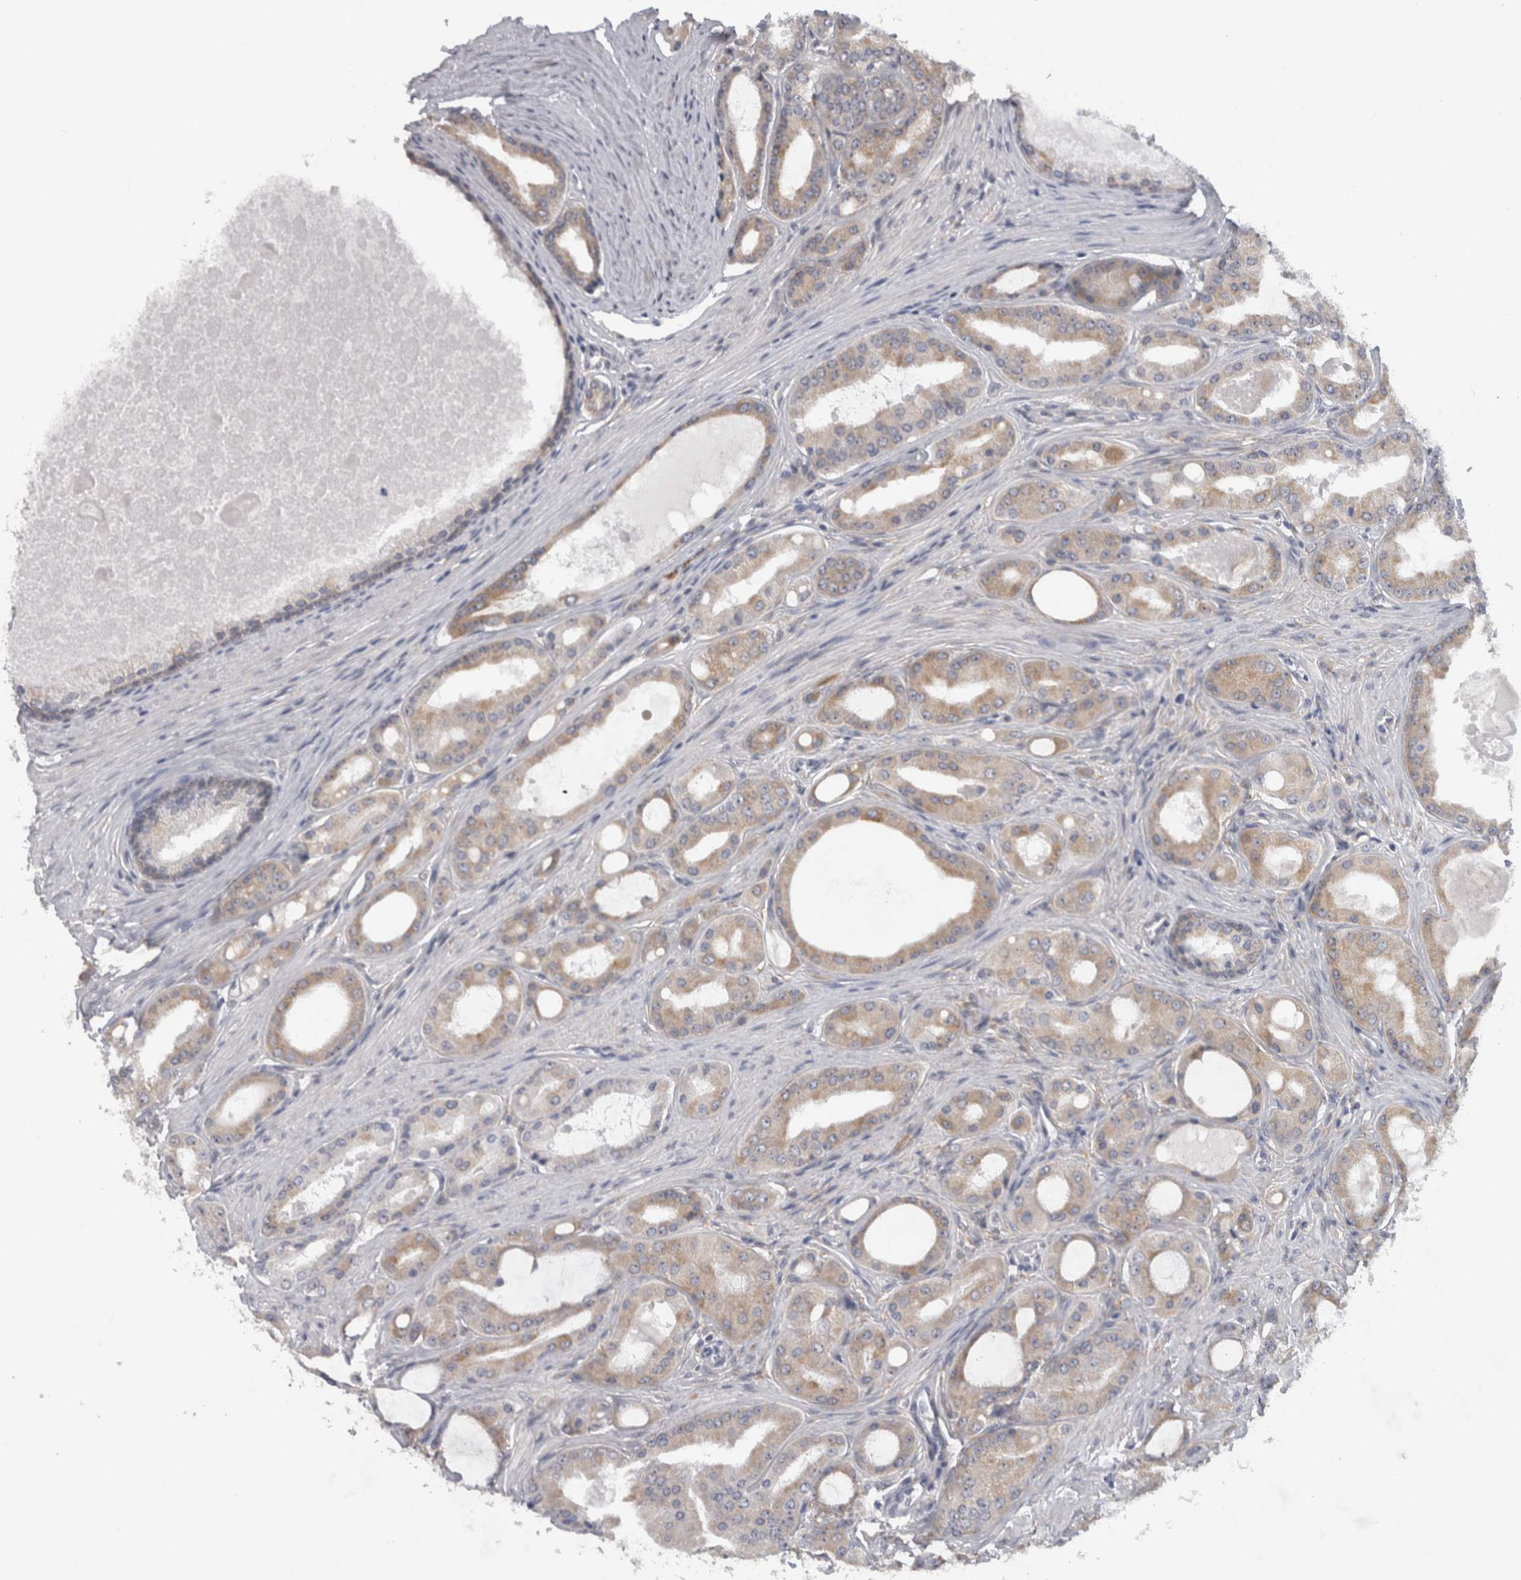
{"staining": {"intensity": "weak", "quantity": ">75%", "location": "cytoplasmic/membranous"}, "tissue": "prostate cancer", "cell_type": "Tumor cells", "image_type": "cancer", "snomed": [{"axis": "morphology", "description": "Adenocarcinoma, High grade"}, {"axis": "topography", "description": "Prostate"}], "caption": "Prostate cancer (high-grade adenocarcinoma) stained for a protein exhibits weak cytoplasmic/membranous positivity in tumor cells. The staining was performed using DAB (3,3'-diaminobenzidine), with brown indicating positive protein expression. Nuclei are stained blue with hematoxylin.", "gene": "TMEM242", "patient": {"sex": "male", "age": 60}}